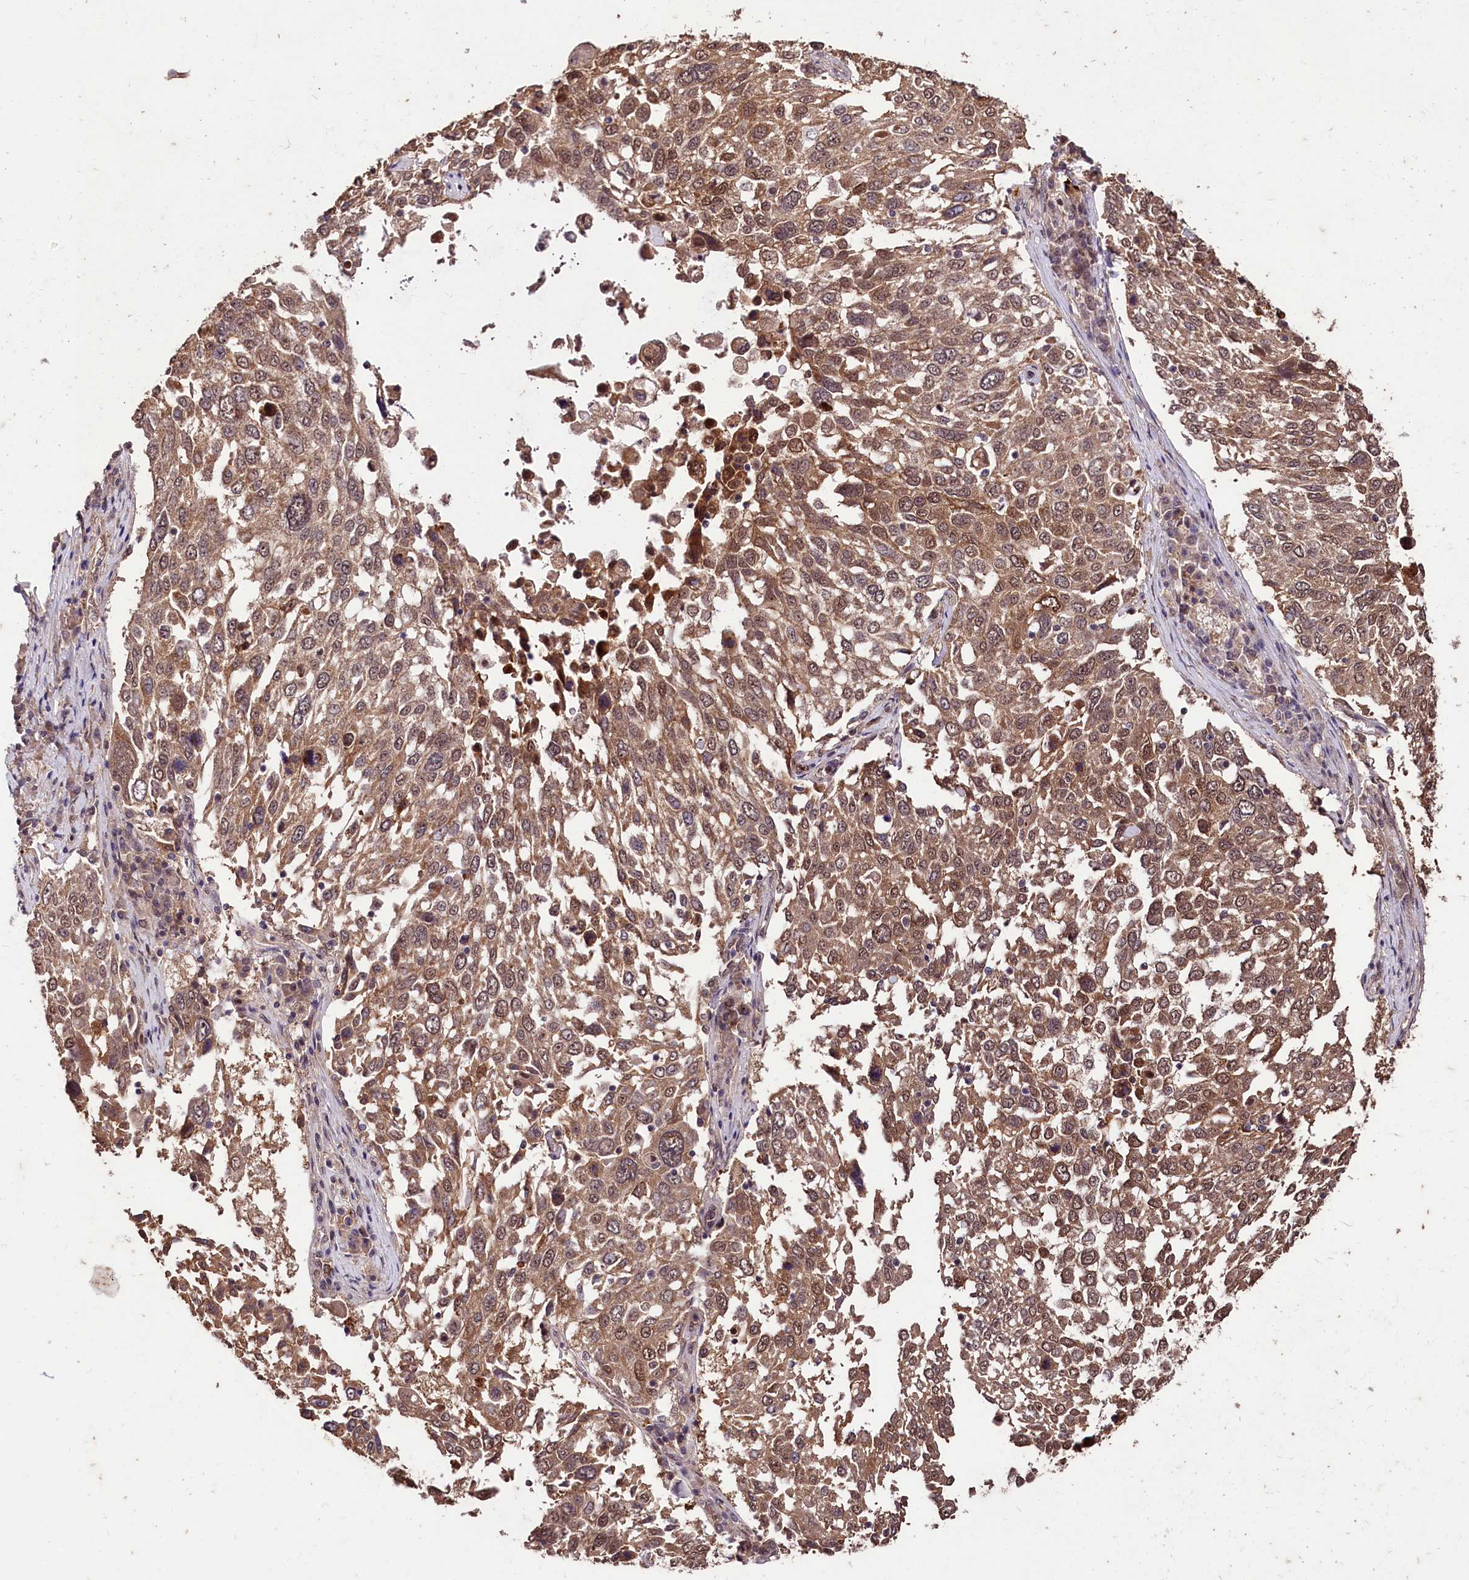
{"staining": {"intensity": "moderate", "quantity": ">75%", "location": "cytoplasmic/membranous,nuclear"}, "tissue": "lung cancer", "cell_type": "Tumor cells", "image_type": "cancer", "snomed": [{"axis": "morphology", "description": "Squamous cell carcinoma, NOS"}, {"axis": "topography", "description": "Lung"}], "caption": "Tumor cells exhibit medium levels of moderate cytoplasmic/membranous and nuclear positivity in about >75% of cells in lung cancer.", "gene": "KLRB1", "patient": {"sex": "male", "age": 65}}